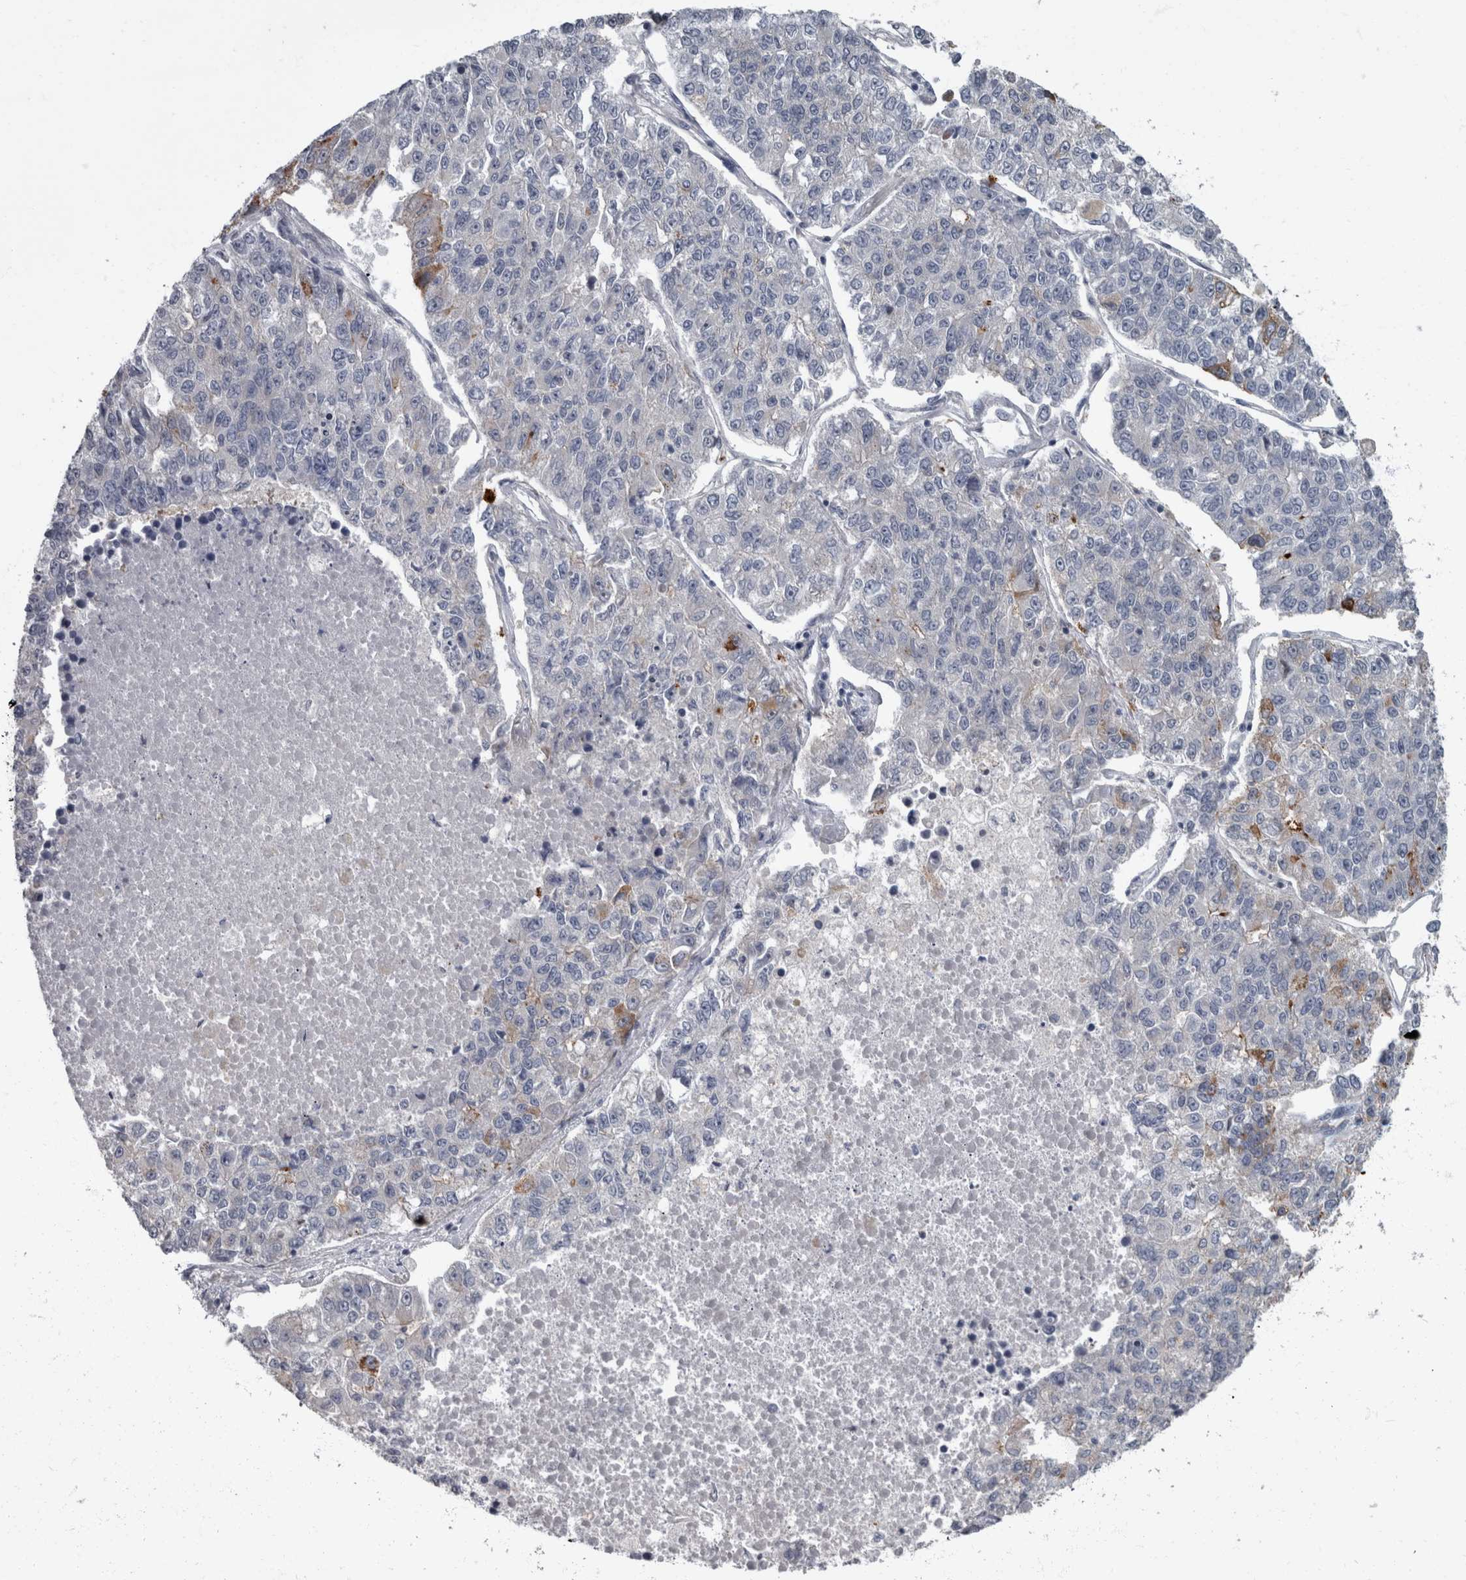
{"staining": {"intensity": "moderate", "quantity": "<25%", "location": "cytoplasmic/membranous"}, "tissue": "lung cancer", "cell_type": "Tumor cells", "image_type": "cancer", "snomed": [{"axis": "morphology", "description": "Adenocarcinoma, NOS"}, {"axis": "topography", "description": "Lung"}], "caption": "Tumor cells reveal low levels of moderate cytoplasmic/membranous positivity in about <25% of cells in human lung cancer.", "gene": "CDC42BPG", "patient": {"sex": "male", "age": 49}}